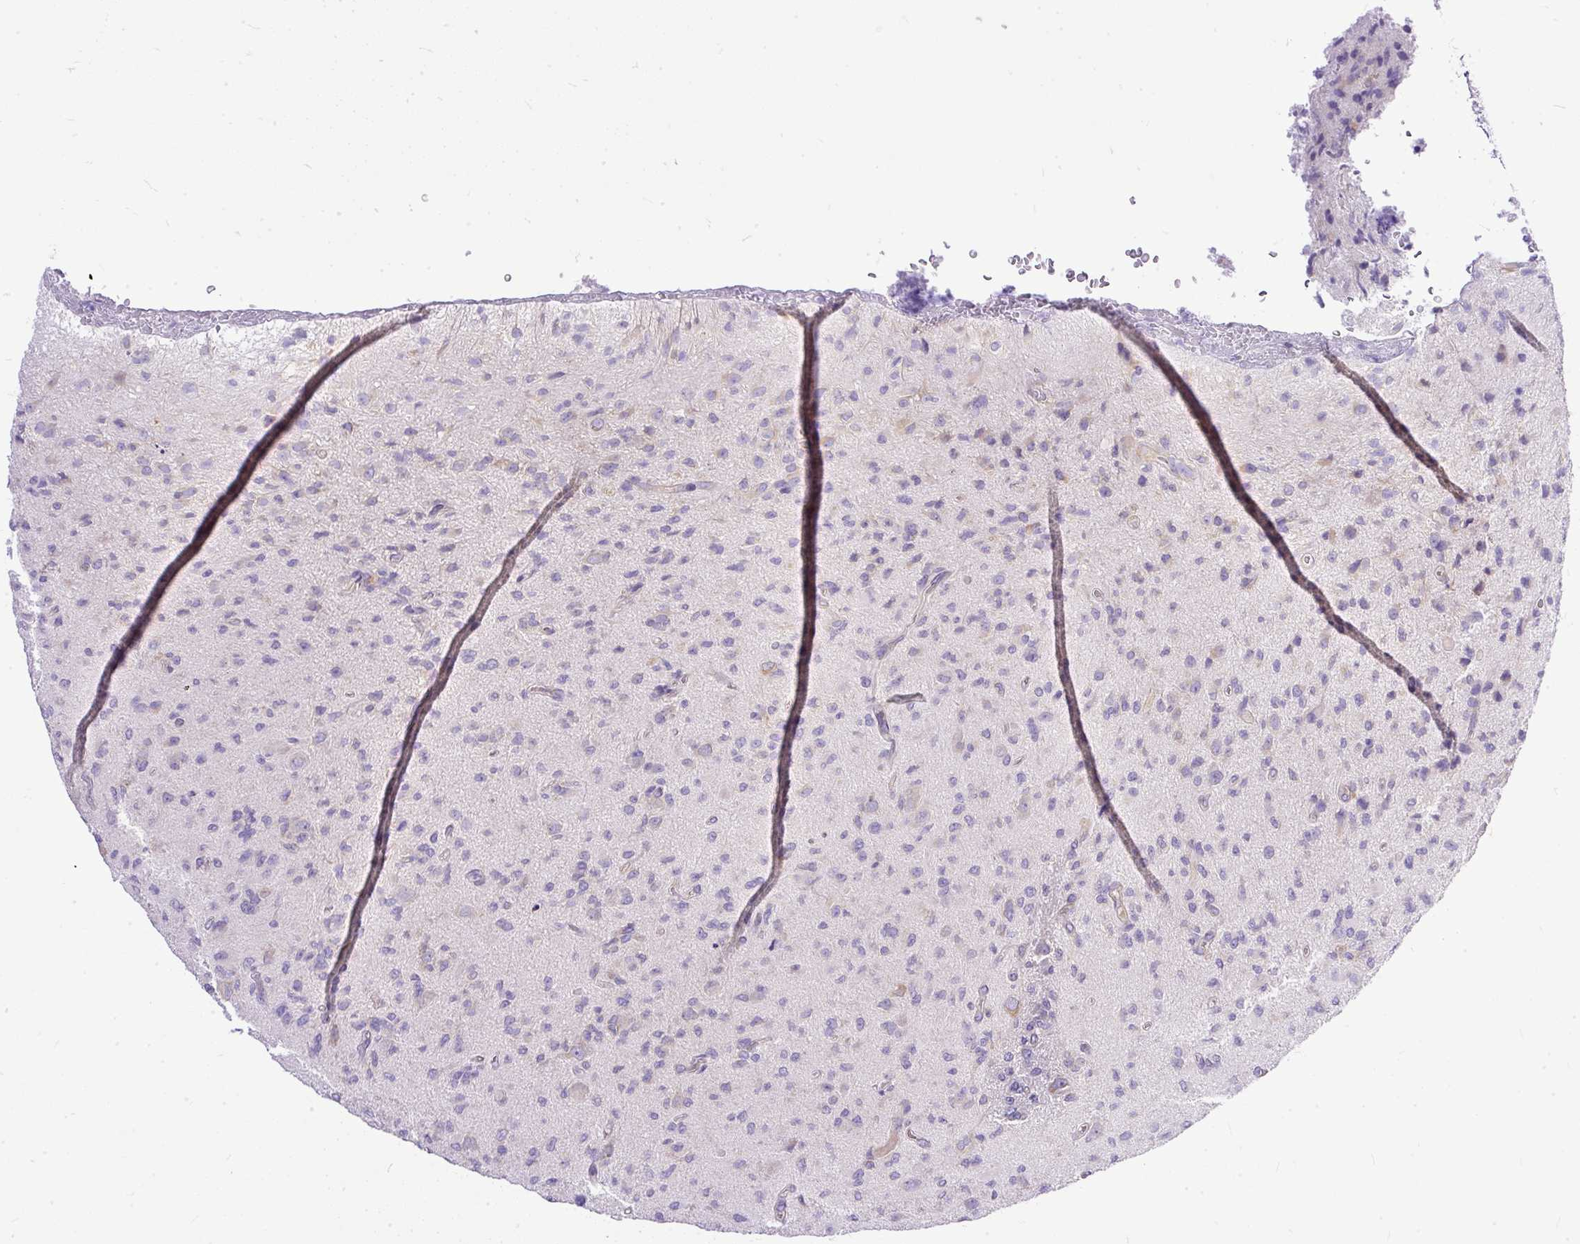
{"staining": {"intensity": "negative", "quantity": "none", "location": "none"}, "tissue": "glioma", "cell_type": "Tumor cells", "image_type": "cancer", "snomed": [{"axis": "morphology", "description": "Glioma, malignant, High grade"}, {"axis": "topography", "description": "Brain"}], "caption": "IHC histopathology image of human malignant glioma (high-grade) stained for a protein (brown), which shows no staining in tumor cells.", "gene": "AMFR", "patient": {"sex": "male", "age": 36}}